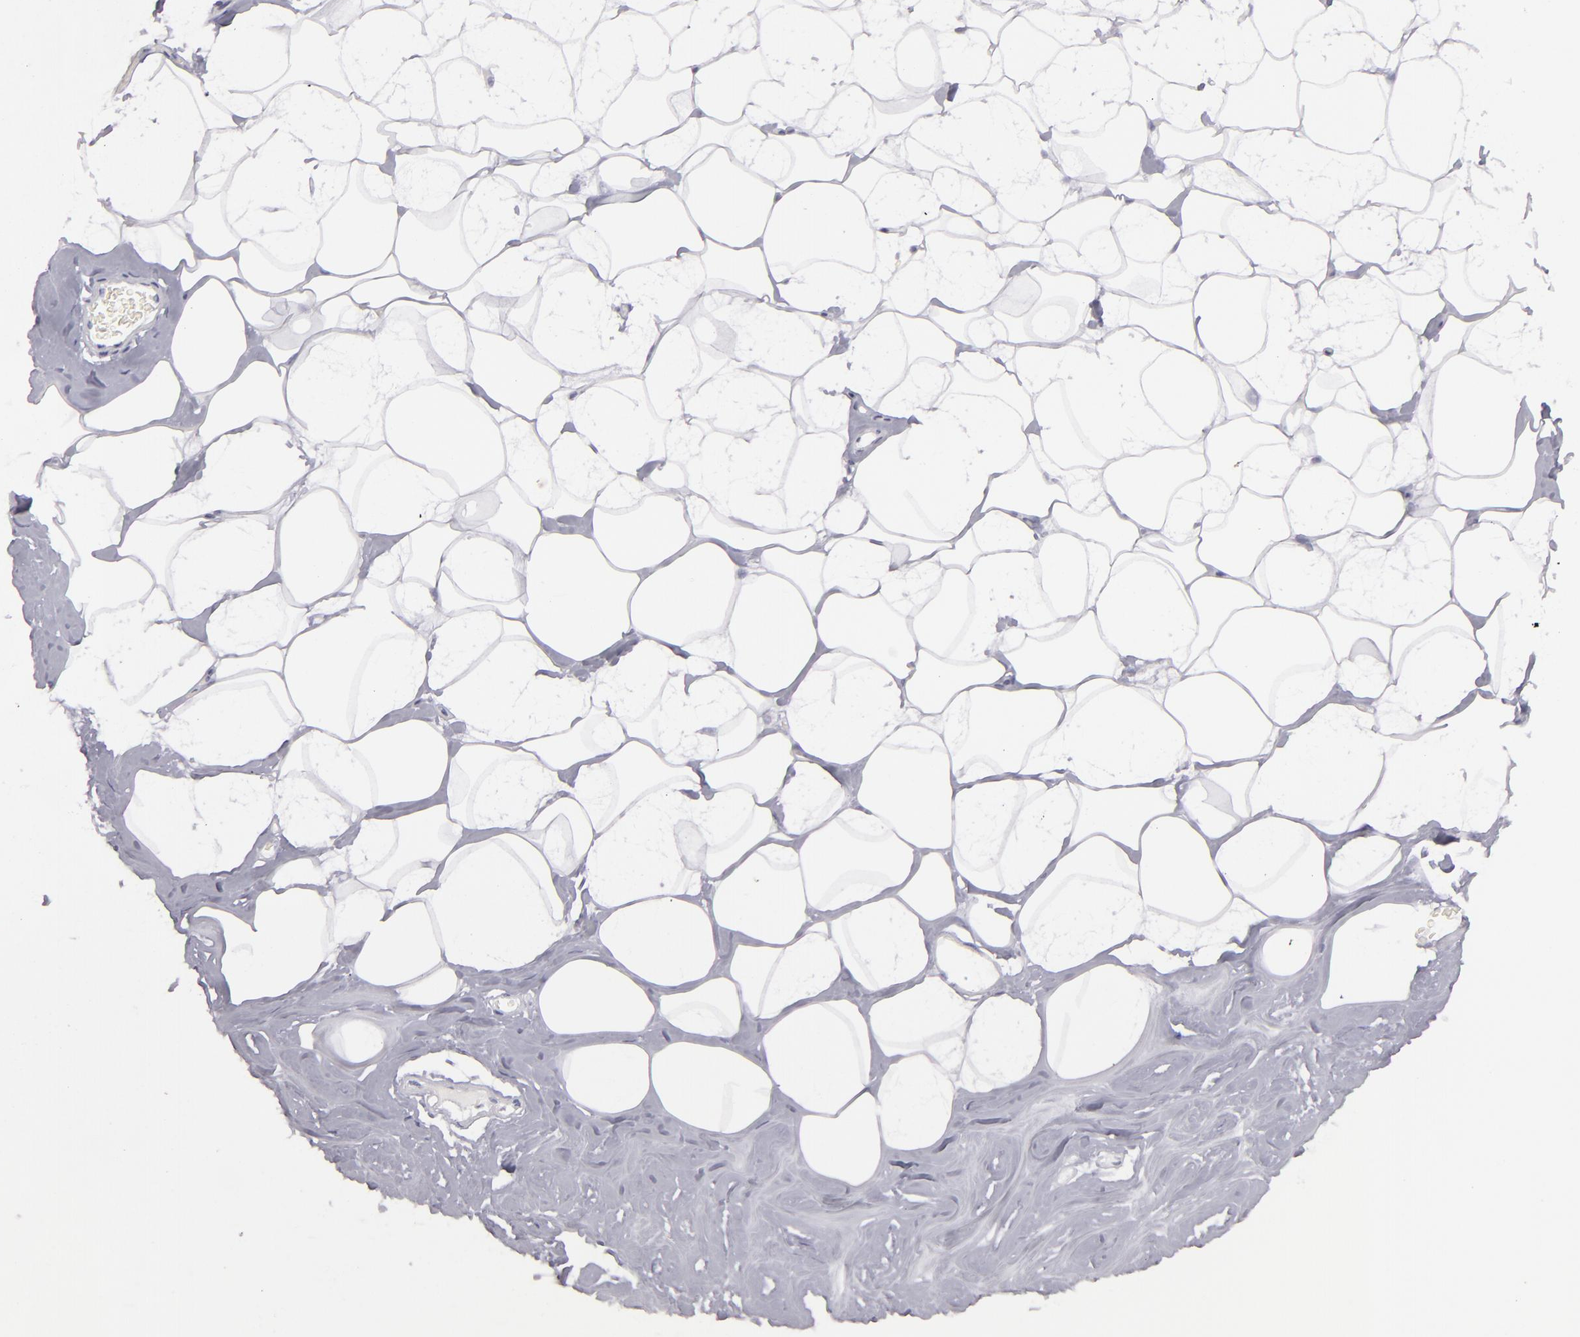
{"staining": {"intensity": "negative", "quantity": "none", "location": "none"}, "tissue": "breast", "cell_type": "Adipocytes", "image_type": "normal", "snomed": [{"axis": "morphology", "description": "Normal tissue, NOS"}, {"axis": "morphology", "description": "Fibrosis, NOS"}, {"axis": "topography", "description": "Breast"}], "caption": "Immunohistochemistry micrograph of benign human breast stained for a protein (brown), which demonstrates no staining in adipocytes.", "gene": "FLG", "patient": {"sex": "female", "age": 39}}